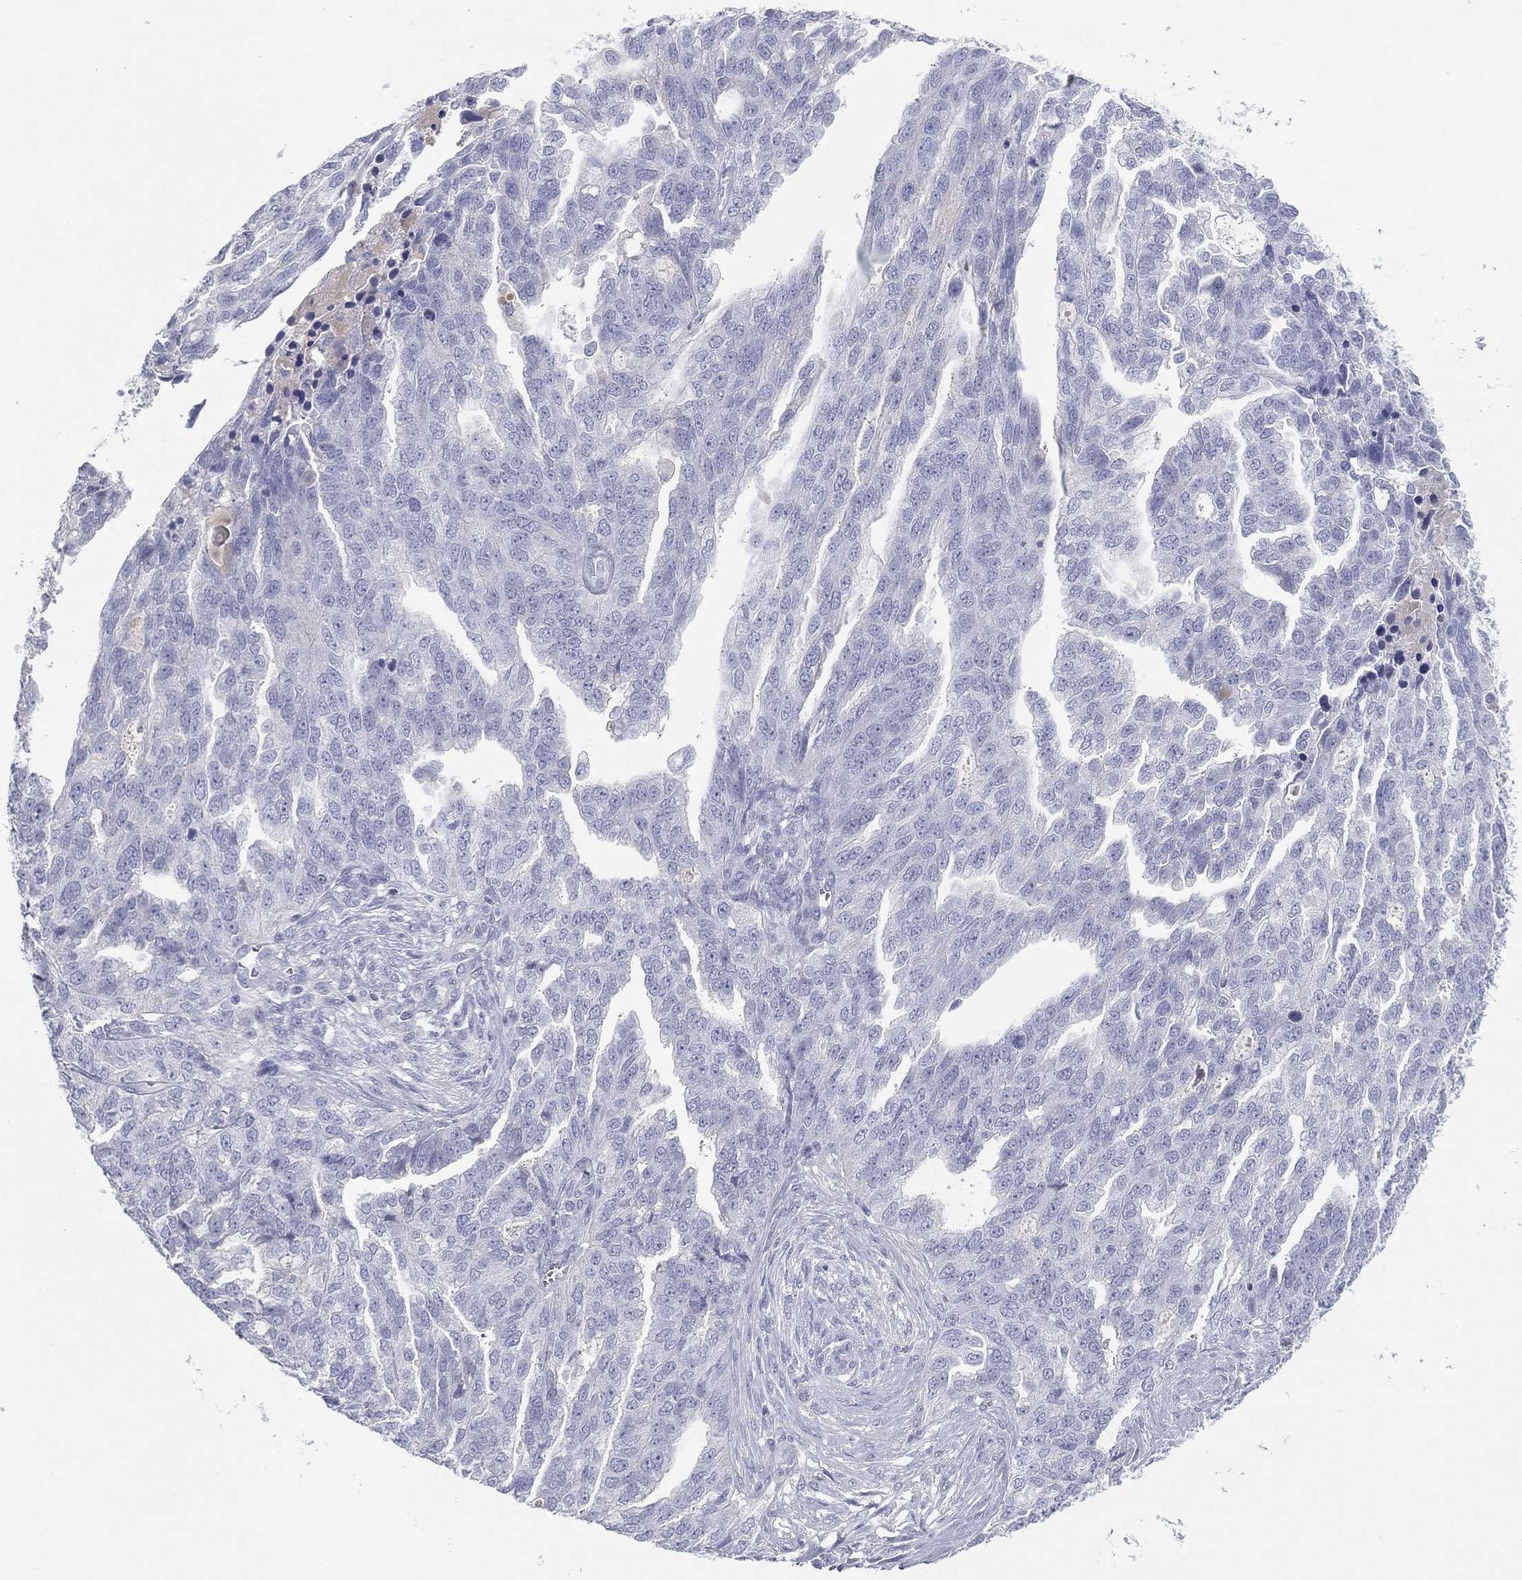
{"staining": {"intensity": "negative", "quantity": "none", "location": "none"}, "tissue": "ovarian cancer", "cell_type": "Tumor cells", "image_type": "cancer", "snomed": [{"axis": "morphology", "description": "Cystadenocarcinoma, serous, NOS"}, {"axis": "topography", "description": "Ovary"}], "caption": "This is an IHC histopathology image of ovarian cancer. There is no positivity in tumor cells.", "gene": "CPT1B", "patient": {"sex": "female", "age": 51}}